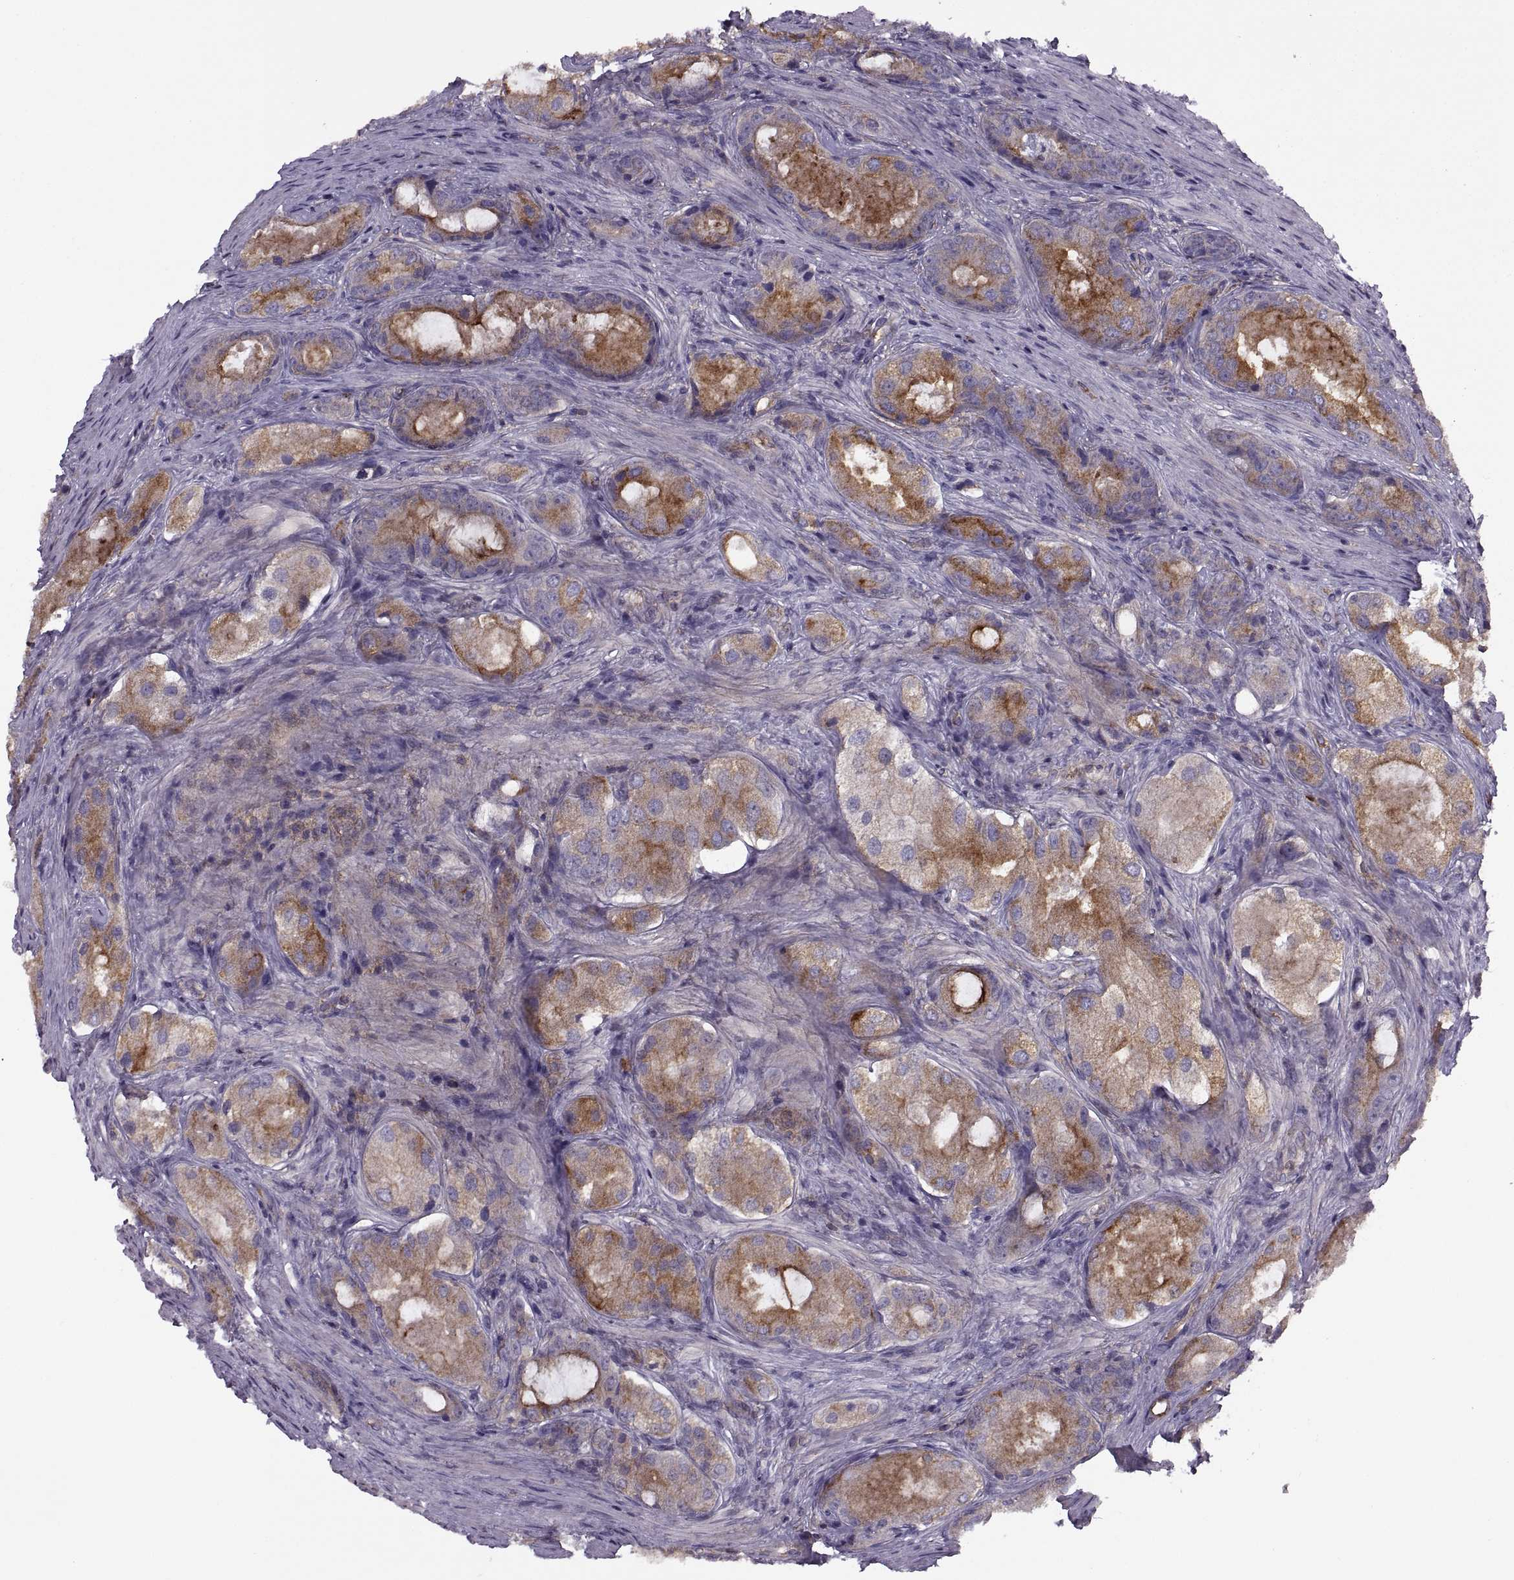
{"staining": {"intensity": "moderate", "quantity": "25%-75%", "location": "cytoplasmic/membranous"}, "tissue": "prostate cancer", "cell_type": "Tumor cells", "image_type": "cancer", "snomed": [{"axis": "morphology", "description": "Adenocarcinoma, Low grade"}, {"axis": "topography", "description": "Prostate"}], "caption": "IHC of prostate cancer shows medium levels of moderate cytoplasmic/membranous staining in about 25%-75% of tumor cells. (brown staining indicates protein expression, while blue staining denotes nuclei).", "gene": "RALB", "patient": {"sex": "male", "age": 68}}